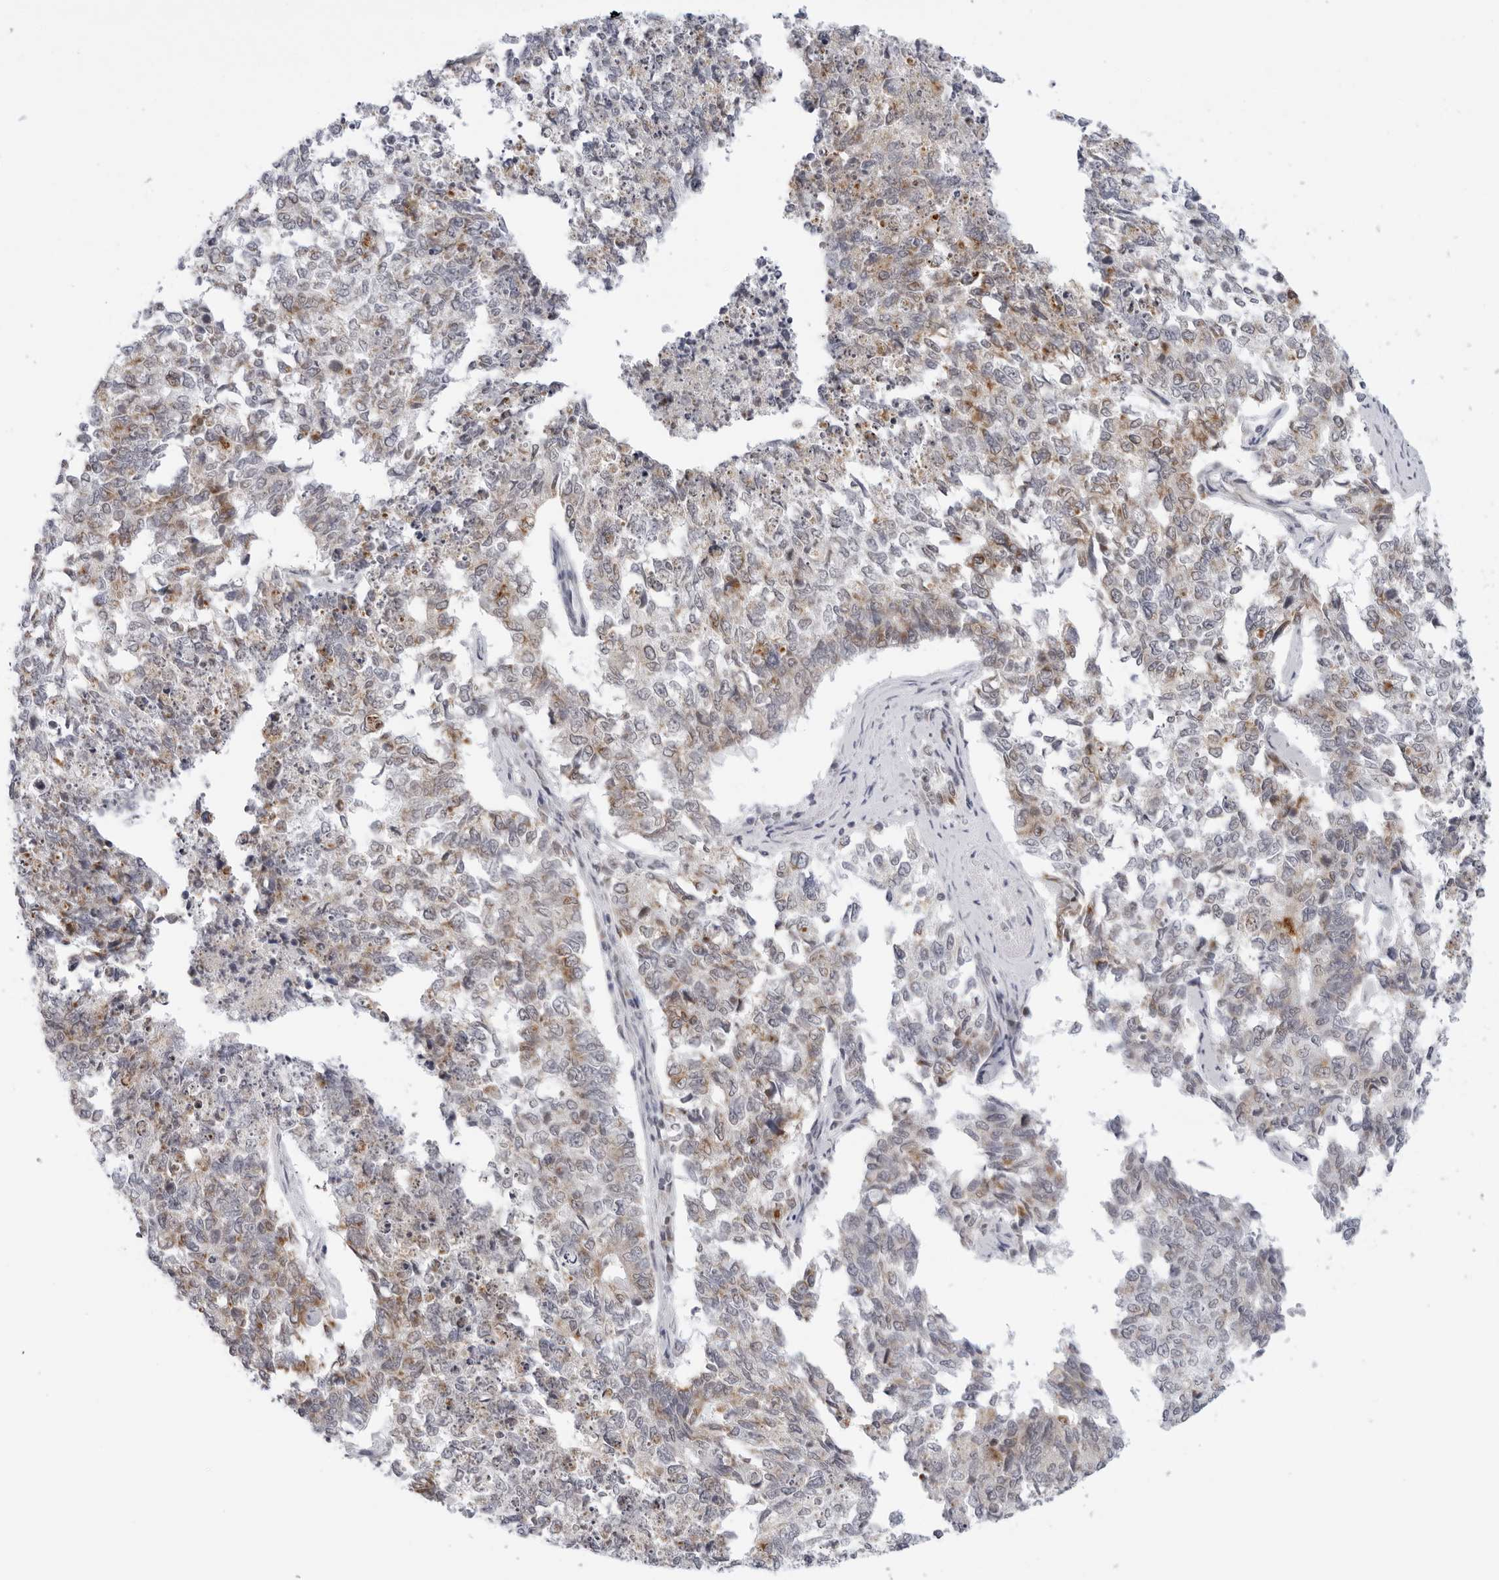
{"staining": {"intensity": "moderate", "quantity": "25%-75%", "location": "cytoplasmic/membranous"}, "tissue": "cervical cancer", "cell_type": "Tumor cells", "image_type": "cancer", "snomed": [{"axis": "morphology", "description": "Squamous cell carcinoma, NOS"}, {"axis": "topography", "description": "Cervix"}], "caption": "An IHC histopathology image of neoplastic tissue is shown. Protein staining in brown highlights moderate cytoplasmic/membranous positivity in cervical cancer (squamous cell carcinoma) within tumor cells.", "gene": "CIART", "patient": {"sex": "female", "age": 63}}